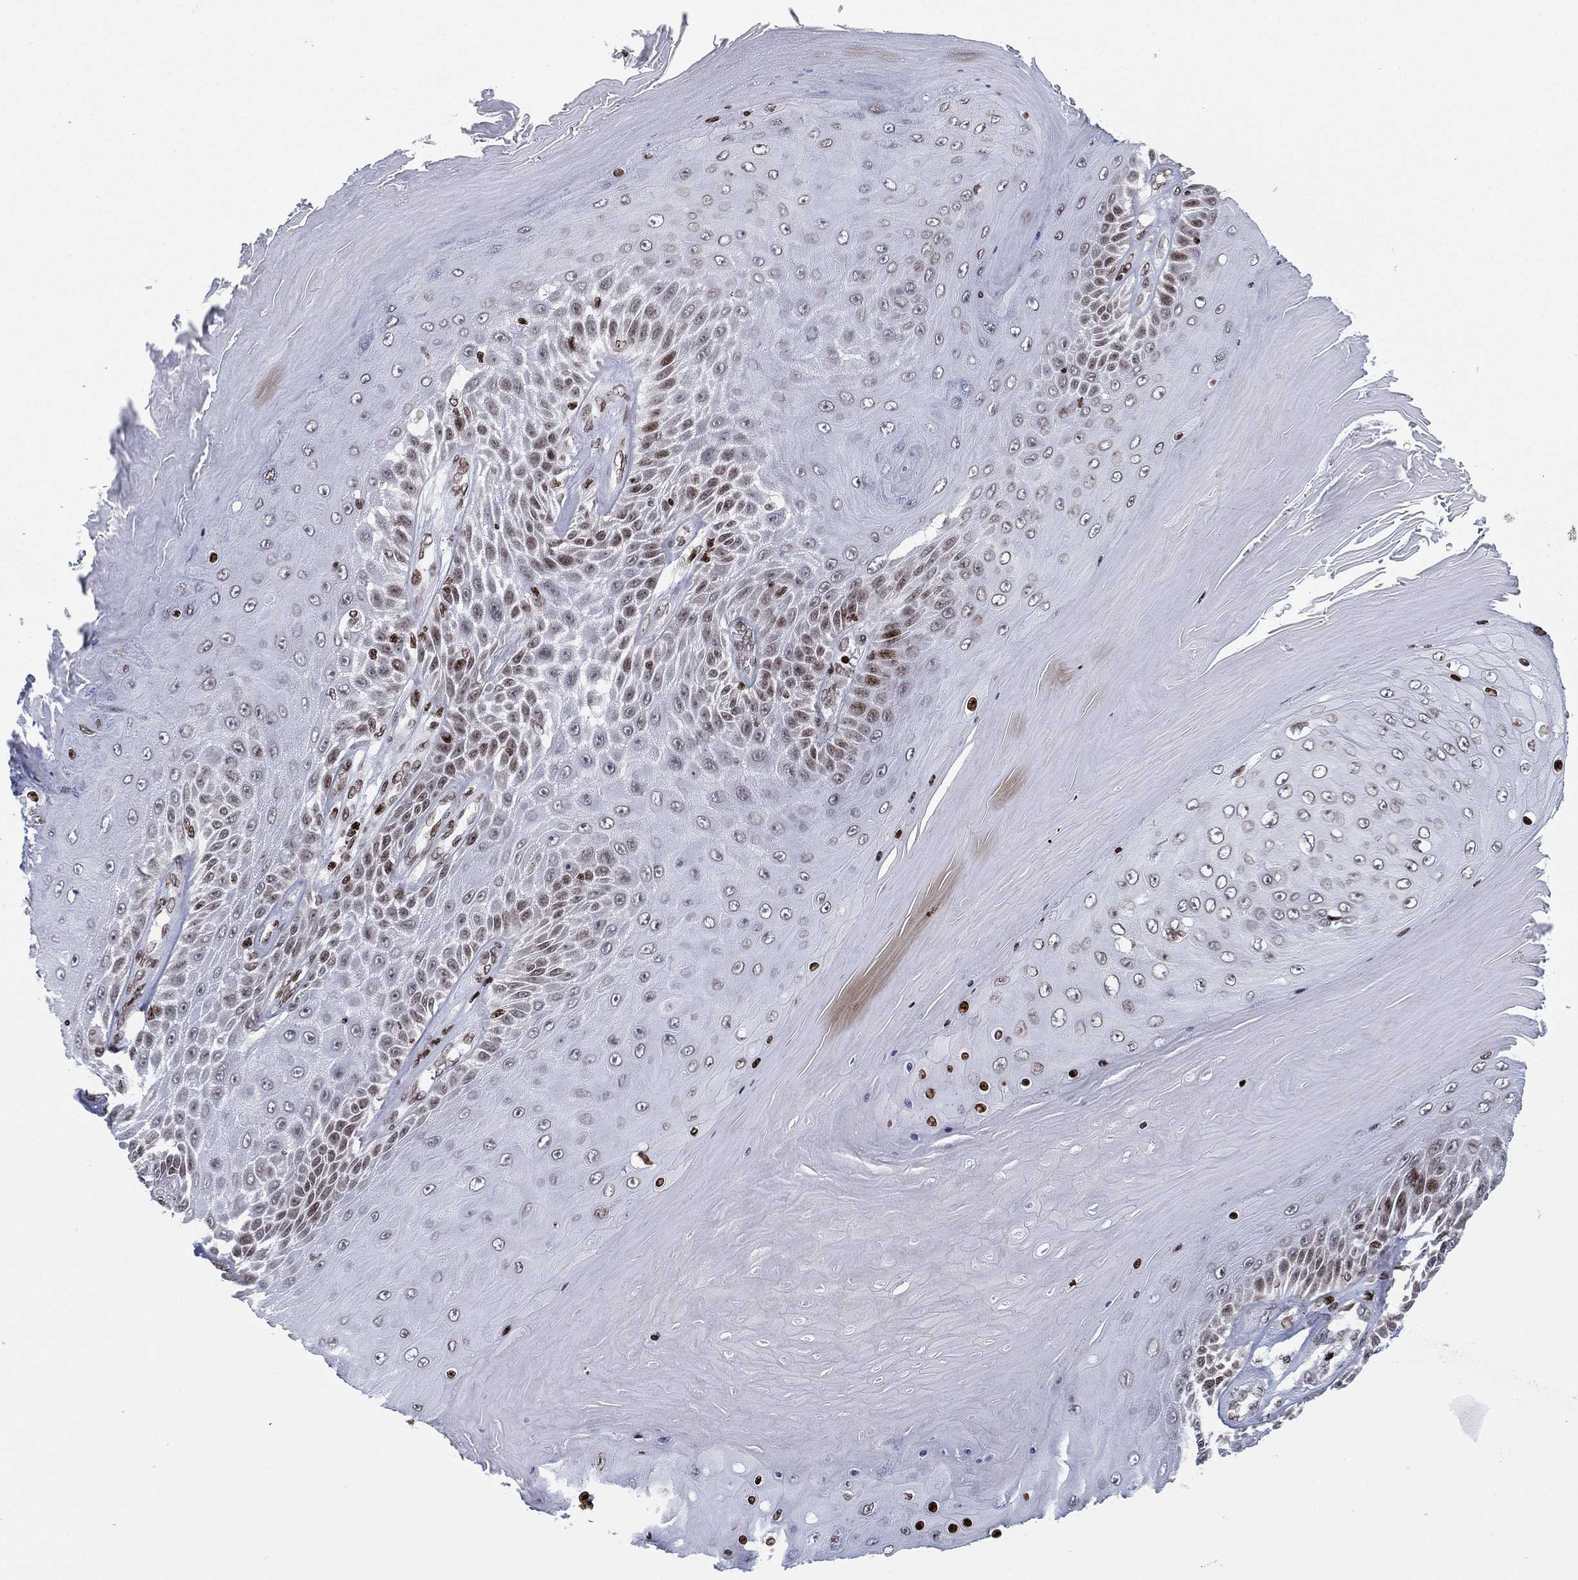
{"staining": {"intensity": "moderate", "quantity": "<25%", "location": "nuclear"}, "tissue": "skin cancer", "cell_type": "Tumor cells", "image_type": "cancer", "snomed": [{"axis": "morphology", "description": "Squamous cell carcinoma, NOS"}, {"axis": "topography", "description": "Skin"}], "caption": "Brown immunohistochemical staining in skin squamous cell carcinoma displays moderate nuclear positivity in about <25% of tumor cells.", "gene": "MFSD14A", "patient": {"sex": "male", "age": 62}}